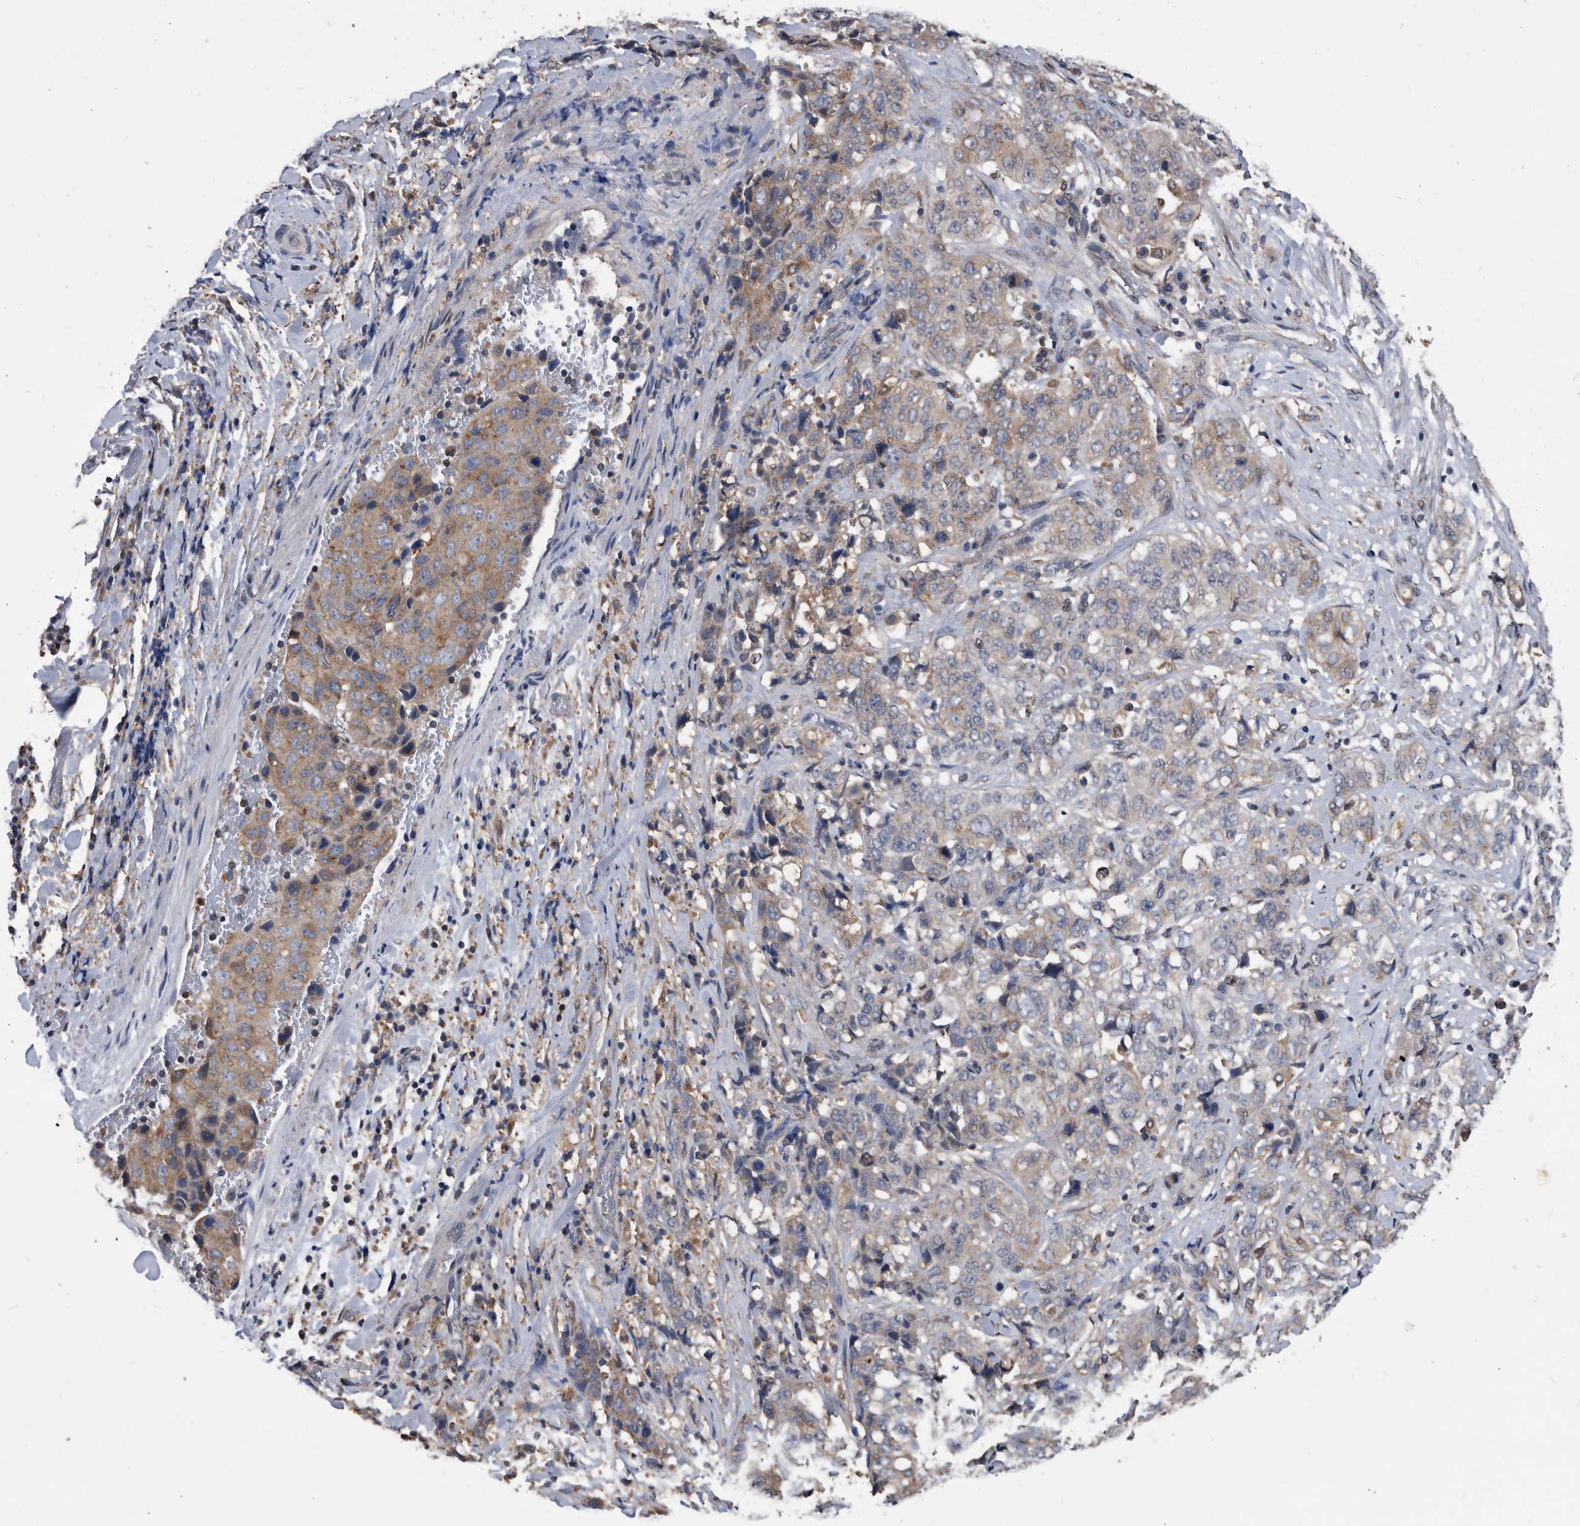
{"staining": {"intensity": "moderate", "quantity": "<25%", "location": "cytoplasmic/membranous"}, "tissue": "stomach cancer", "cell_type": "Tumor cells", "image_type": "cancer", "snomed": [{"axis": "morphology", "description": "Adenocarcinoma, NOS"}, {"axis": "topography", "description": "Stomach"}], "caption": "Moderate cytoplasmic/membranous positivity is present in about <25% of tumor cells in stomach adenocarcinoma. The staining was performed using DAB (3,3'-diaminobenzidine) to visualize the protein expression in brown, while the nuclei were stained in blue with hematoxylin (Magnification: 20x).", "gene": "NRBP1", "patient": {"sex": "male", "age": 48}}